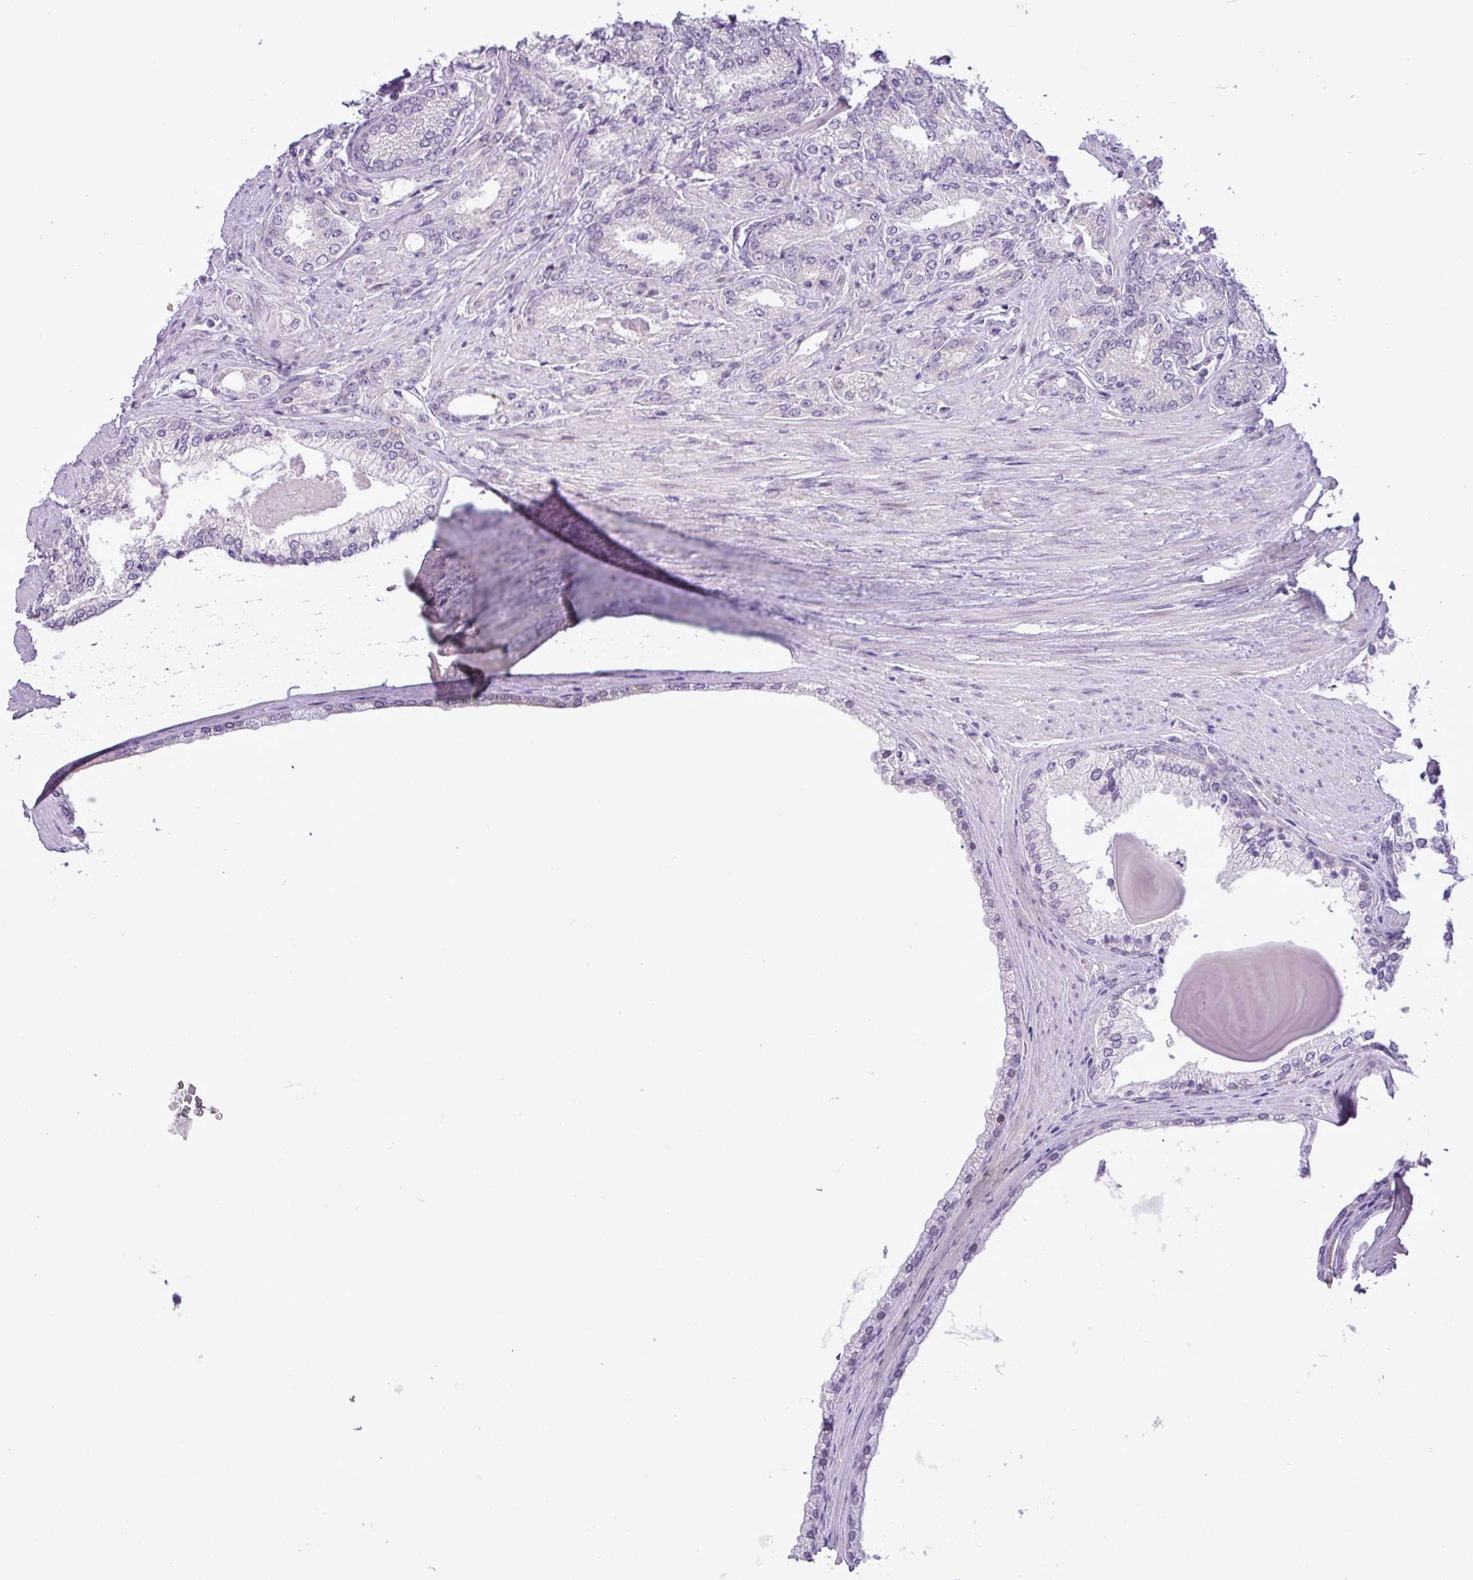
{"staining": {"intensity": "negative", "quantity": "none", "location": "none"}, "tissue": "prostate cancer", "cell_type": "Tumor cells", "image_type": "cancer", "snomed": [{"axis": "morphology", "description": "Adenocarcinoma, High grade"}, {"axis": "topography", "description": "Prostate"}], "caption": "IHC image of neoplastic tissue: human prostate cancer stained with DAB (3,3'-diaminobenzidine) demonstrates no significant protein staining in tumor cells.", "gene": "ELOA2", "patient": {"sex": "male", "age": 66}}